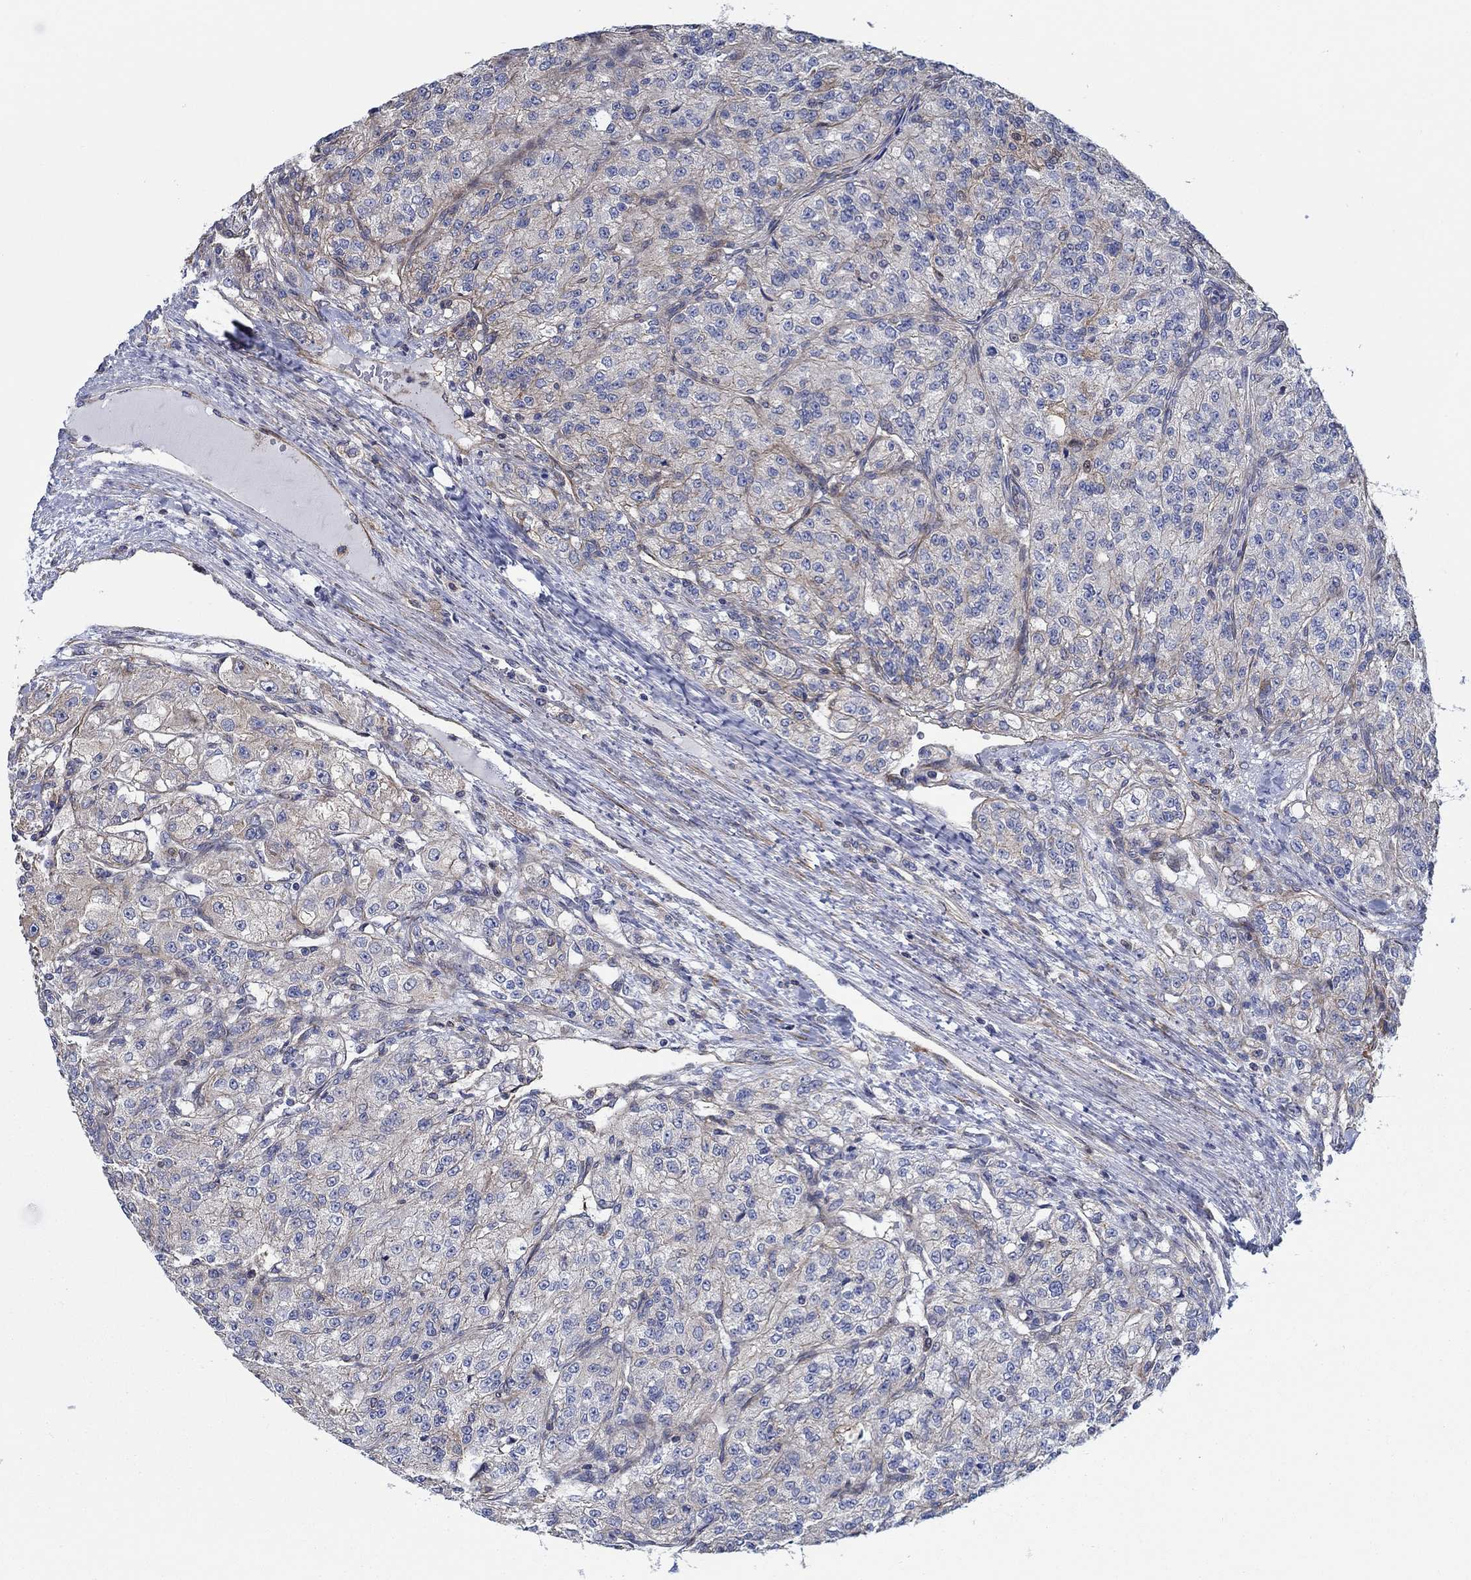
{"staining": {"intensity": "negative", "quantity": "none", "location": "none"}, "tissue": "renal cancer", "cell_type": "Tumor cells", "image_type": "cancer", "snomed": [{"axis": "morphology", "description": "Adenocarcinoma, NOS"}, {"axis": "topography", "description": "Kidney"}], "caption": "This is an immunohistochemistry histopathology image of renal cancer (adenocarcinoma). There is no positivity in tumor cells.", "gene": "FMN1", "patient": {"sex": "female", "age": 63}}